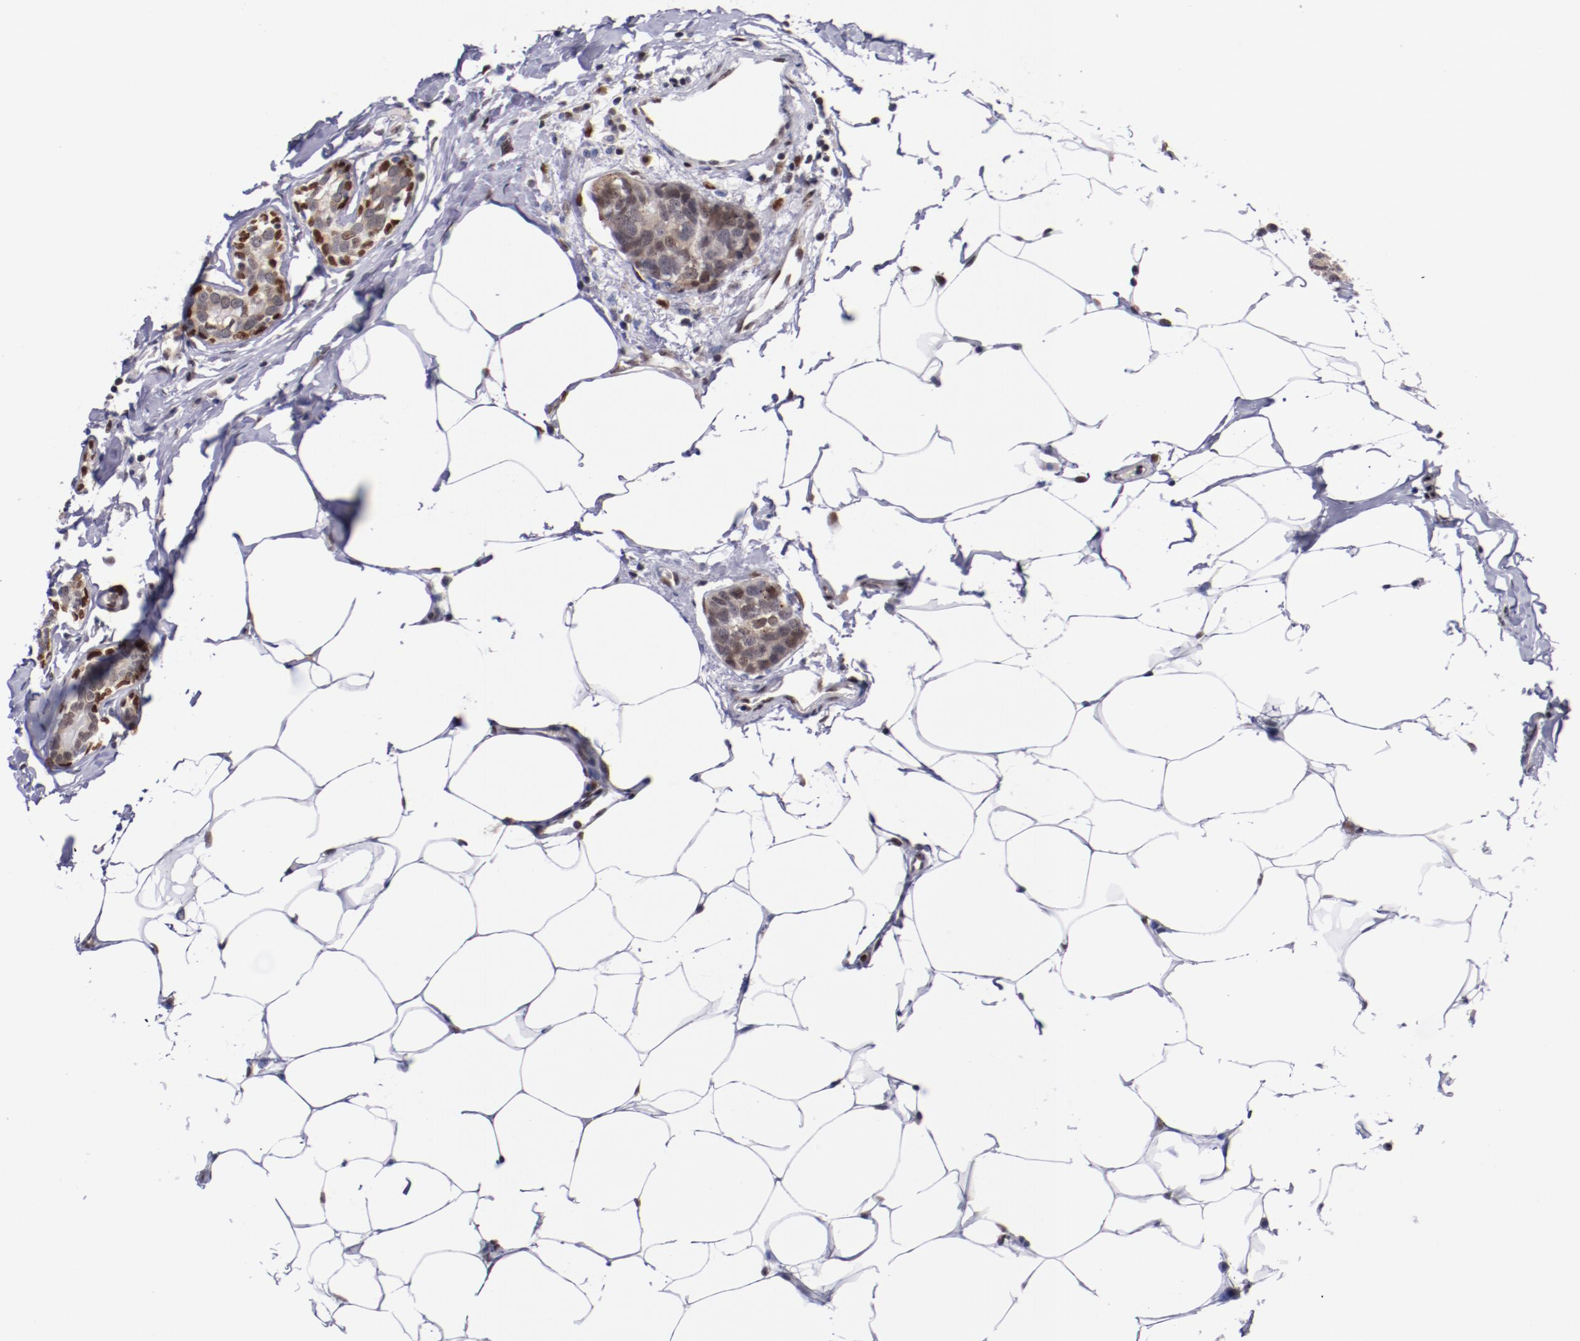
{"staining": {"intensity": "weak", "quantity": "<25%", "location": "nuclear"}, "tissue": "breast cancer", "cell_type": "Tumor cells", "image_type": "cancer", "snomed": [{"axis": "morphology", "description": "Normal tissue, NOS"}, {"axis": "morphology", "description": "Duct carcinoma"}, {"axis": "topography", "description": "Breast"}], "caption": "A high-resolution photomicrograph shows immunohistochemistry (IHC) staining of intraductal carcinoma (breast), which shows no significant positivity in tumor cells.", "gene": "SRF", "patient": {"sex": "female", "age": 50}}